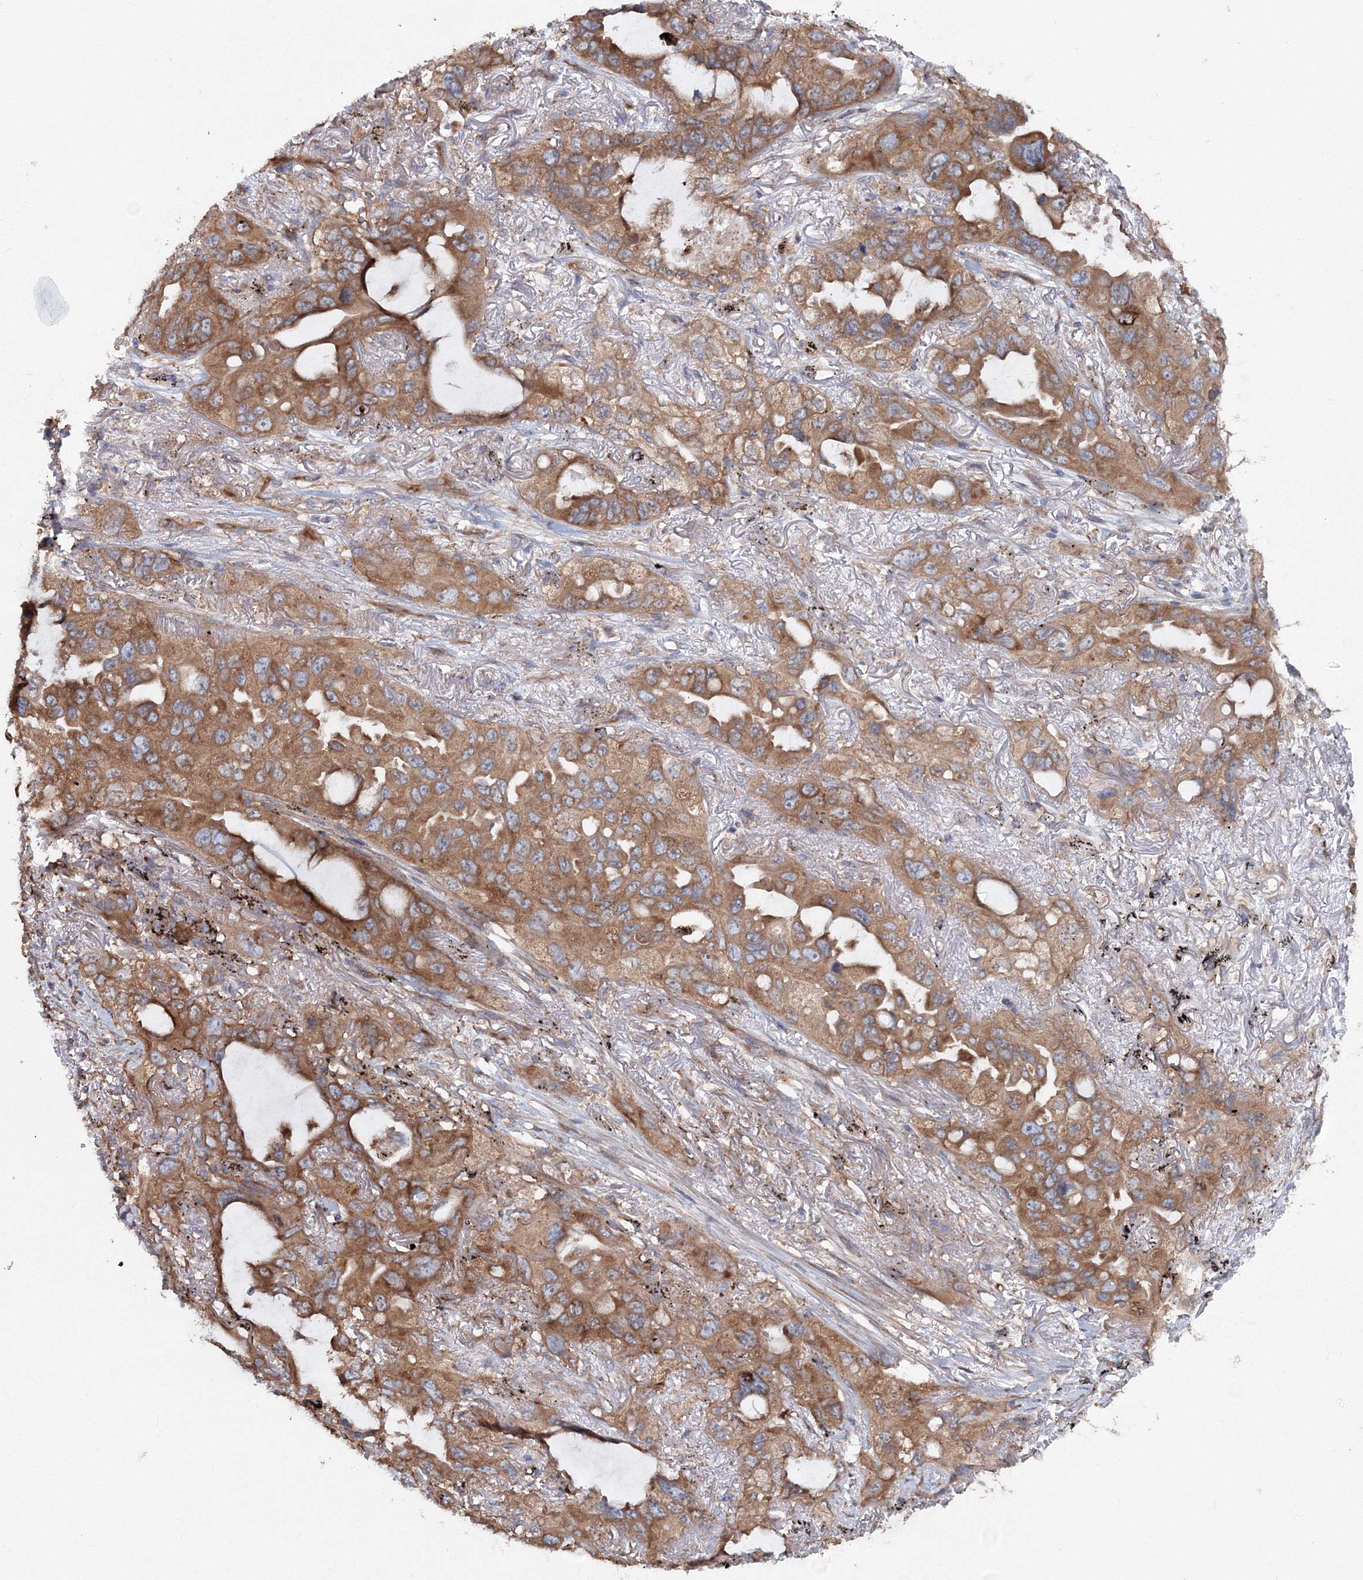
{"staining": {"intensity": "moderate", "quantity": ">75%", "location": "cytoplasmic/membranous"}, "tissue": "lung cancer", "cell_type": "Tumor cells", "image_type": "cancer", "snomed": [{"axis": "morphology", "description": "Squamous cell carcinoma, NOS"}, {"axis": "topography", "description": "Lung"}], "caption": "Lung squamous cell carcinoma stained for a protein demonstrates moderate cytoplasmic/membranous positivity in tumor cells.", "gene": "EXOC1", "patient": {"sex": "female", "age": 73}}